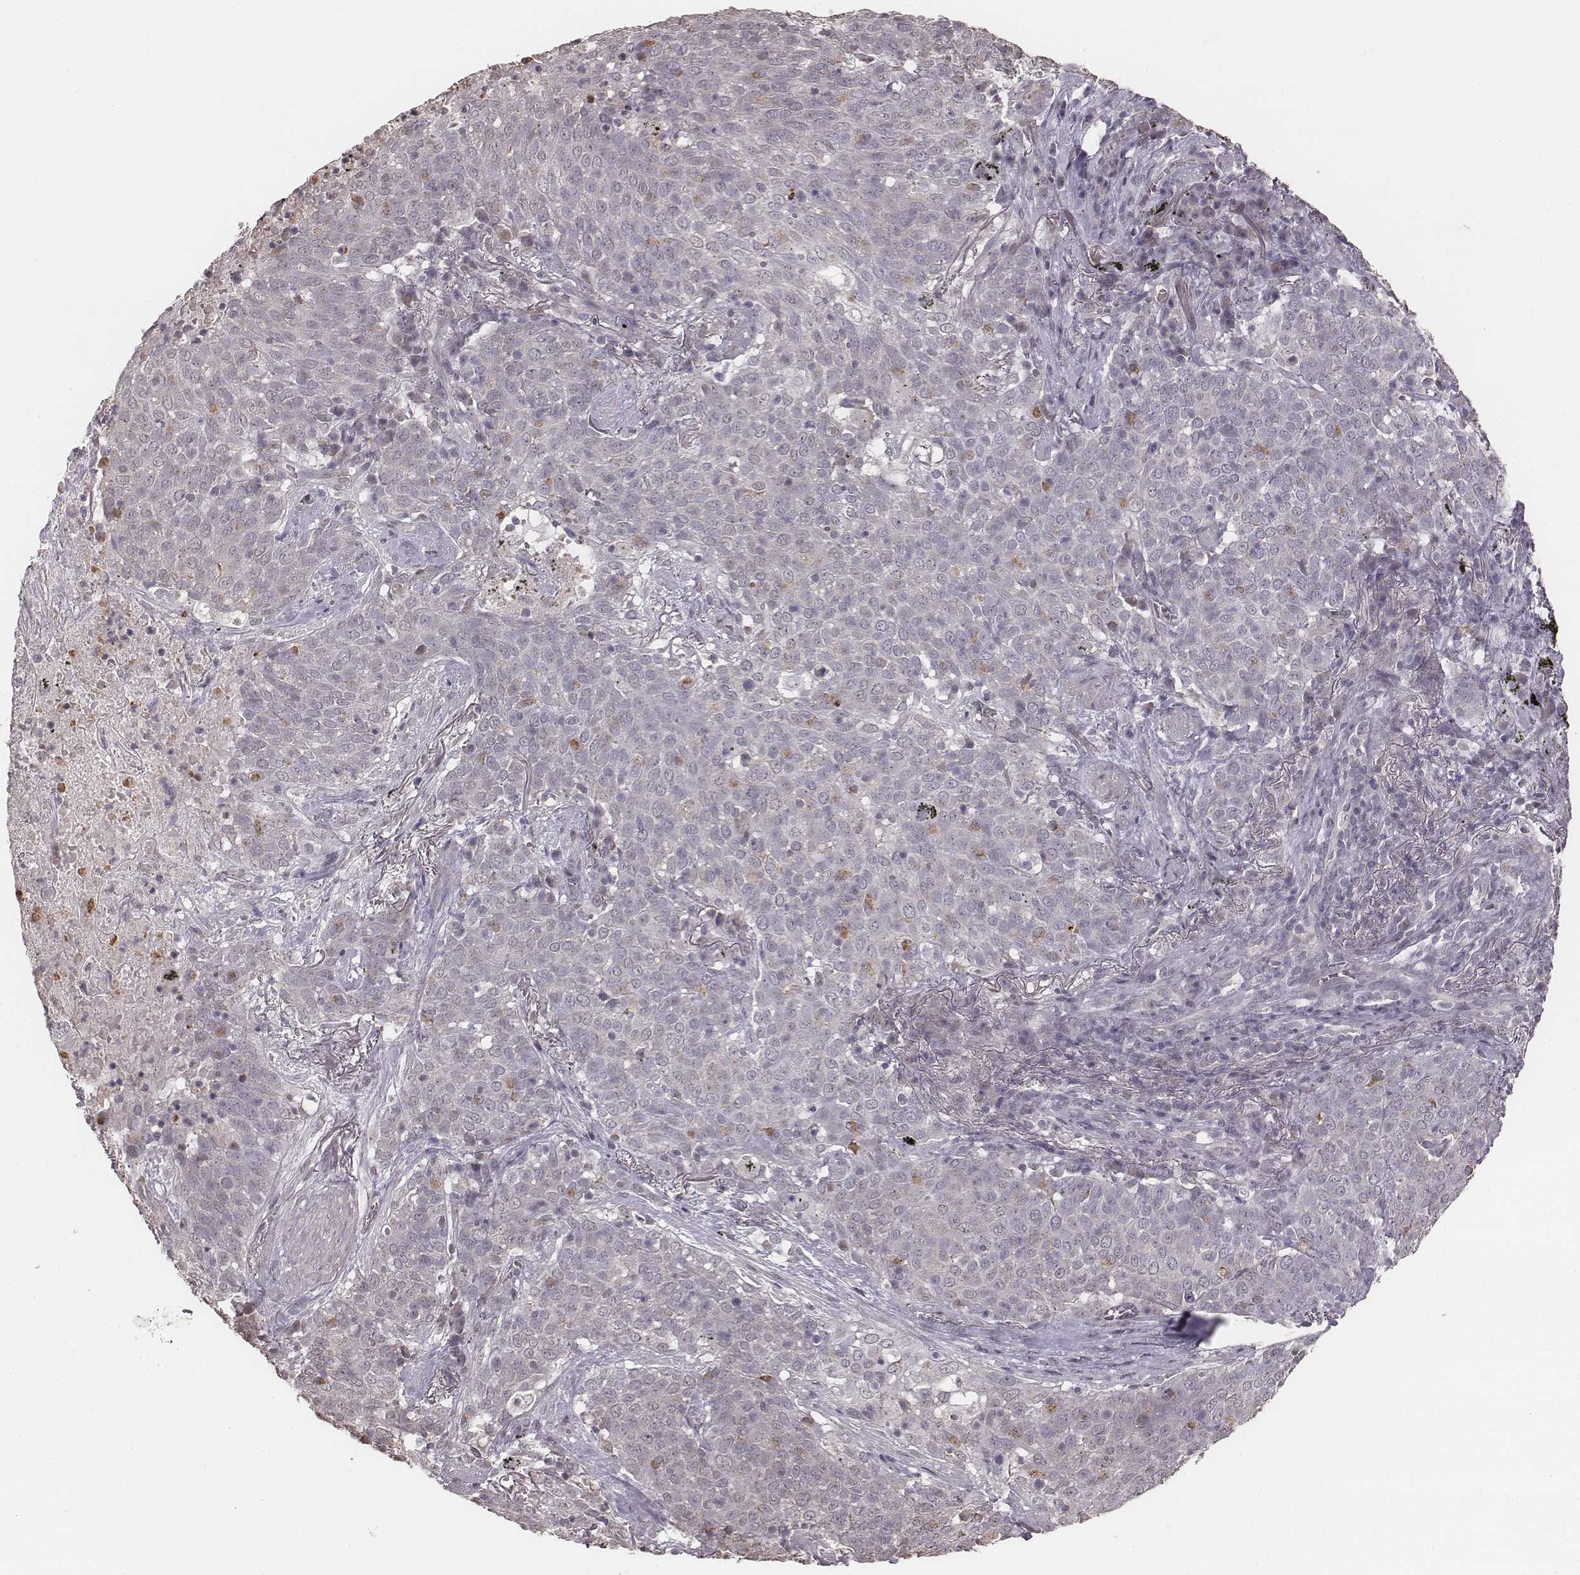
{"staining": {"intensity": "negative", "quantity": "none", "location": "none"}, "tissue": "lung cancer", "cell_type": "Tumor cells", "image_type": "cancer", "snomed": [{"axis": "morphology", "description": "Squamous cell carcinoma, NOS"}, {"axis": "topography", "description": "Lung"}], "caption": "The histopathology image reveals no significant staining in tumor cells of lung cancer. (Stains: DAB (3,3'-diaminobenzidine) immunohistochemistry (IHC) with hematoxylin counter stain, Microscopy: brightfield microscopy at high magnification).", "gene": "SLC7A4", "patient": {"sex": "male", "age": 82}}